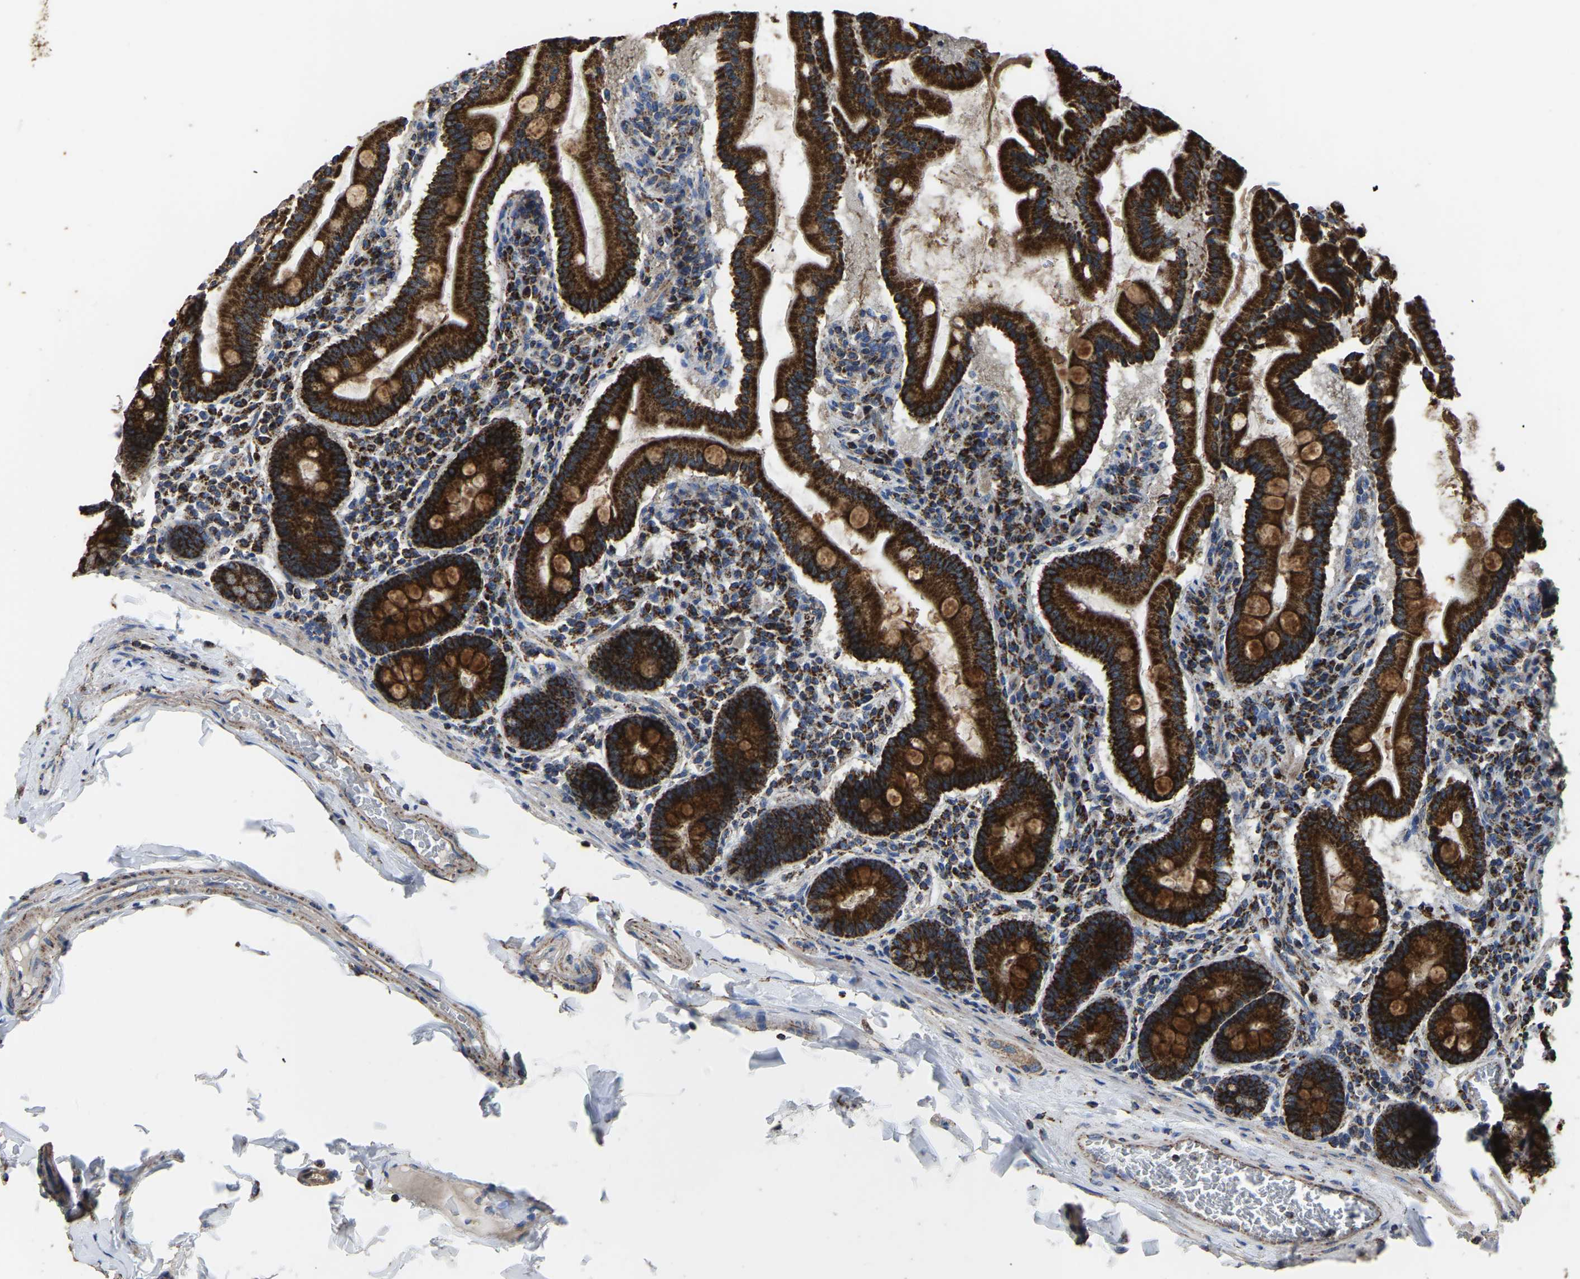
{"staining": {"intensity": "strong", "quantity": ">75%", "location": "cytoplasmic/membranous"}, "tissue": "duodenum", "cell_type": "Glandular cells", "image_type": "normal", "snomed": [{"axis": "morphology", "description": "Normal tissue, NOS"}, {"axis": "topography", "description": "Duodenum"}], "caption": "An image of human duodenum stained for a protein shows strong cytoplasmic/membranous brown staining in glandular cells.", "gene": "ETFA", "patient": {"sex": "male", "age": 50}}